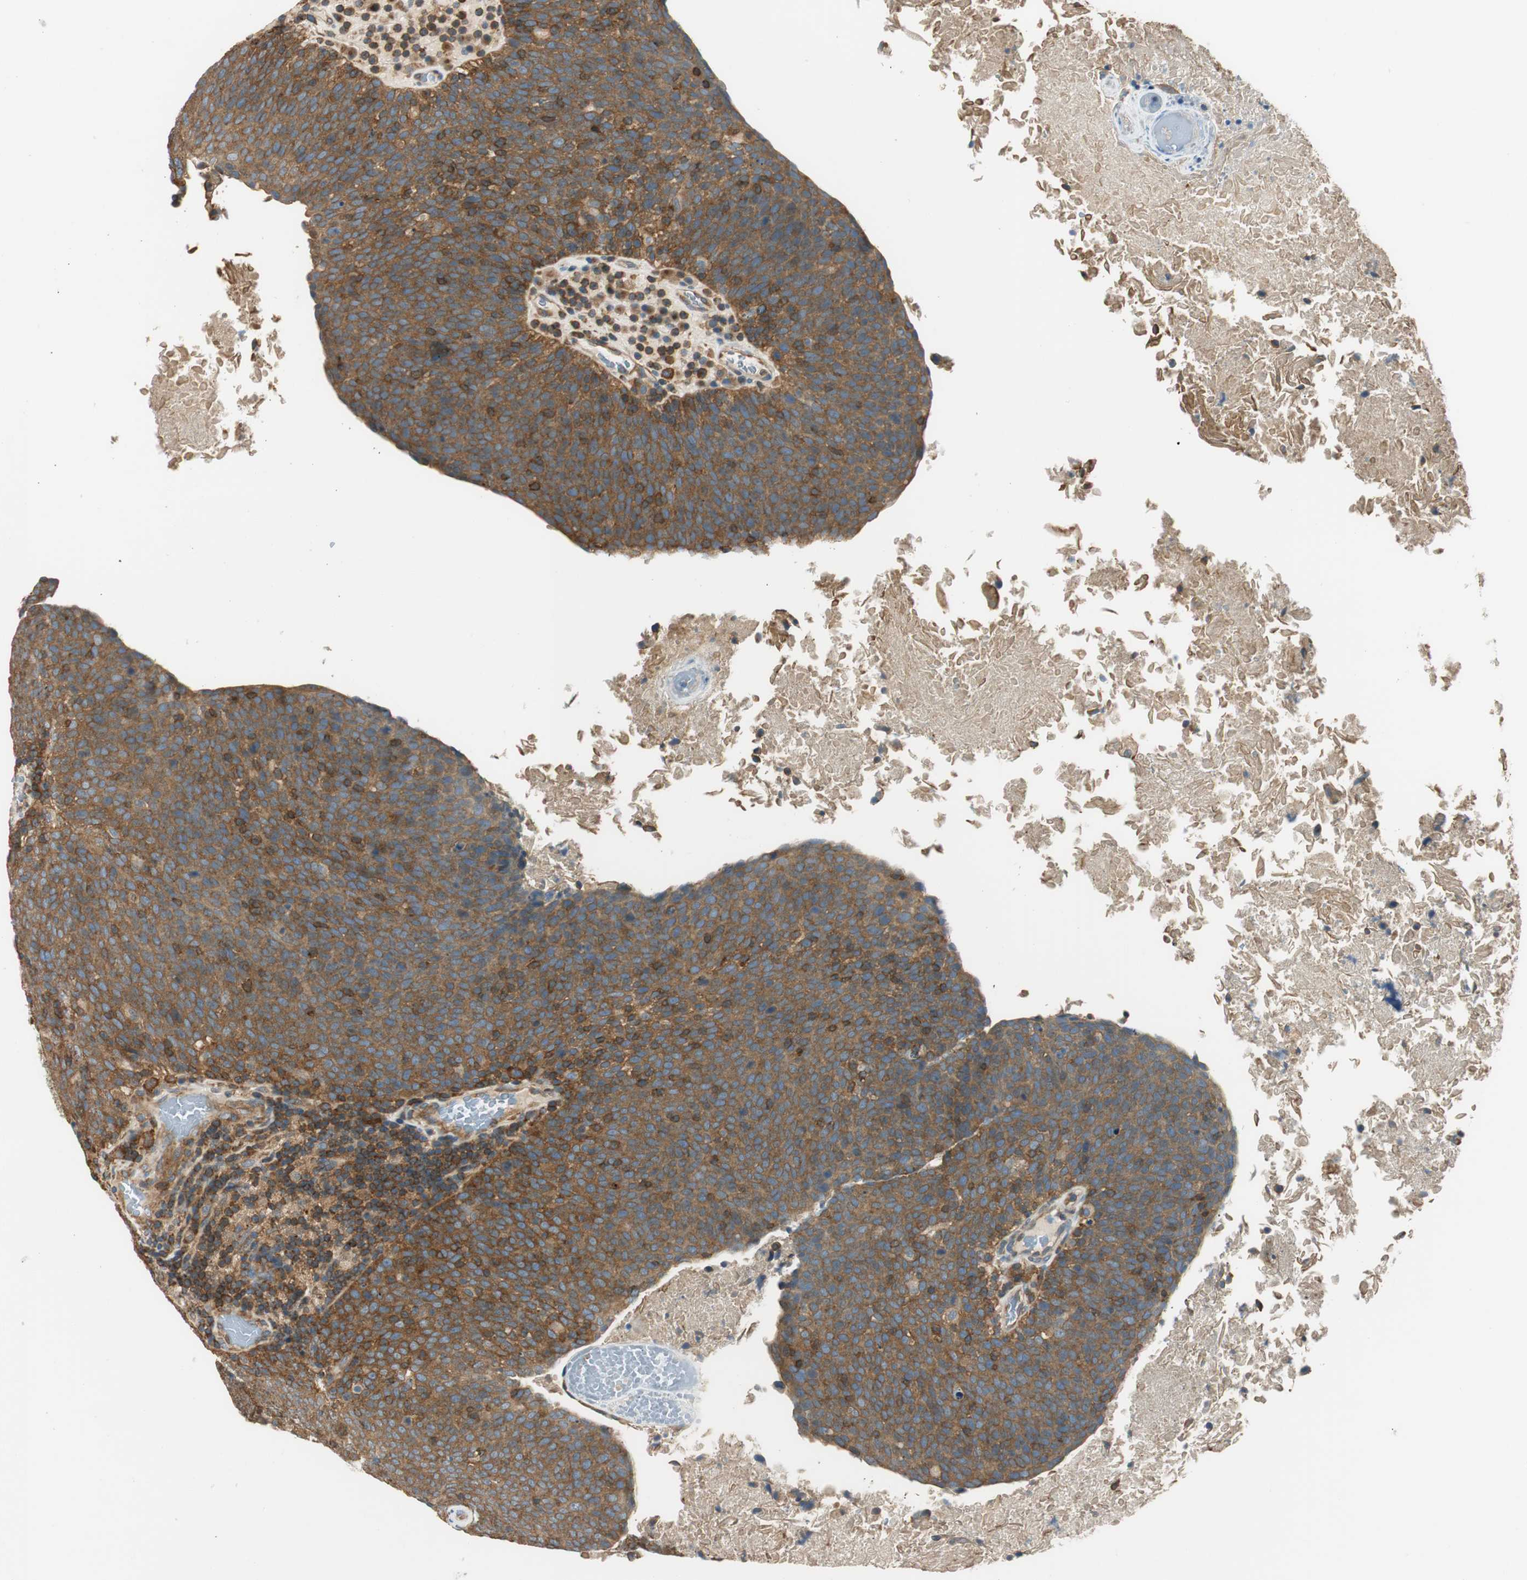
{"staining": {"intensity": "moderate", "quantity": ">75%", "location": "cytoplasmic/membranous"}, "tissue": "head and neck cancer", "cell_type": "Tumor cells", "image_type": "cancer", "snomed": [{"axis": "morphology", "description": "Squamous cell carcinoma, NOS"}, {"axis": "morphology", "description": "Squamous cell carcinoma, metastatic, NOS"}, {"axis": "topography", "description": "Lymph node"}, {"axis": "topography", "description": "Head-Neck"}], "caption": "This is an image of immunohistochemistry (IHC) staining of metastatic squamous cell carcinoma (head and neck), which shows moderate positivity in the cytoplasmic/membranous of tumor cells.", "gene": "PI4K2B", "patient": {"sex": "male", "age": 62}}